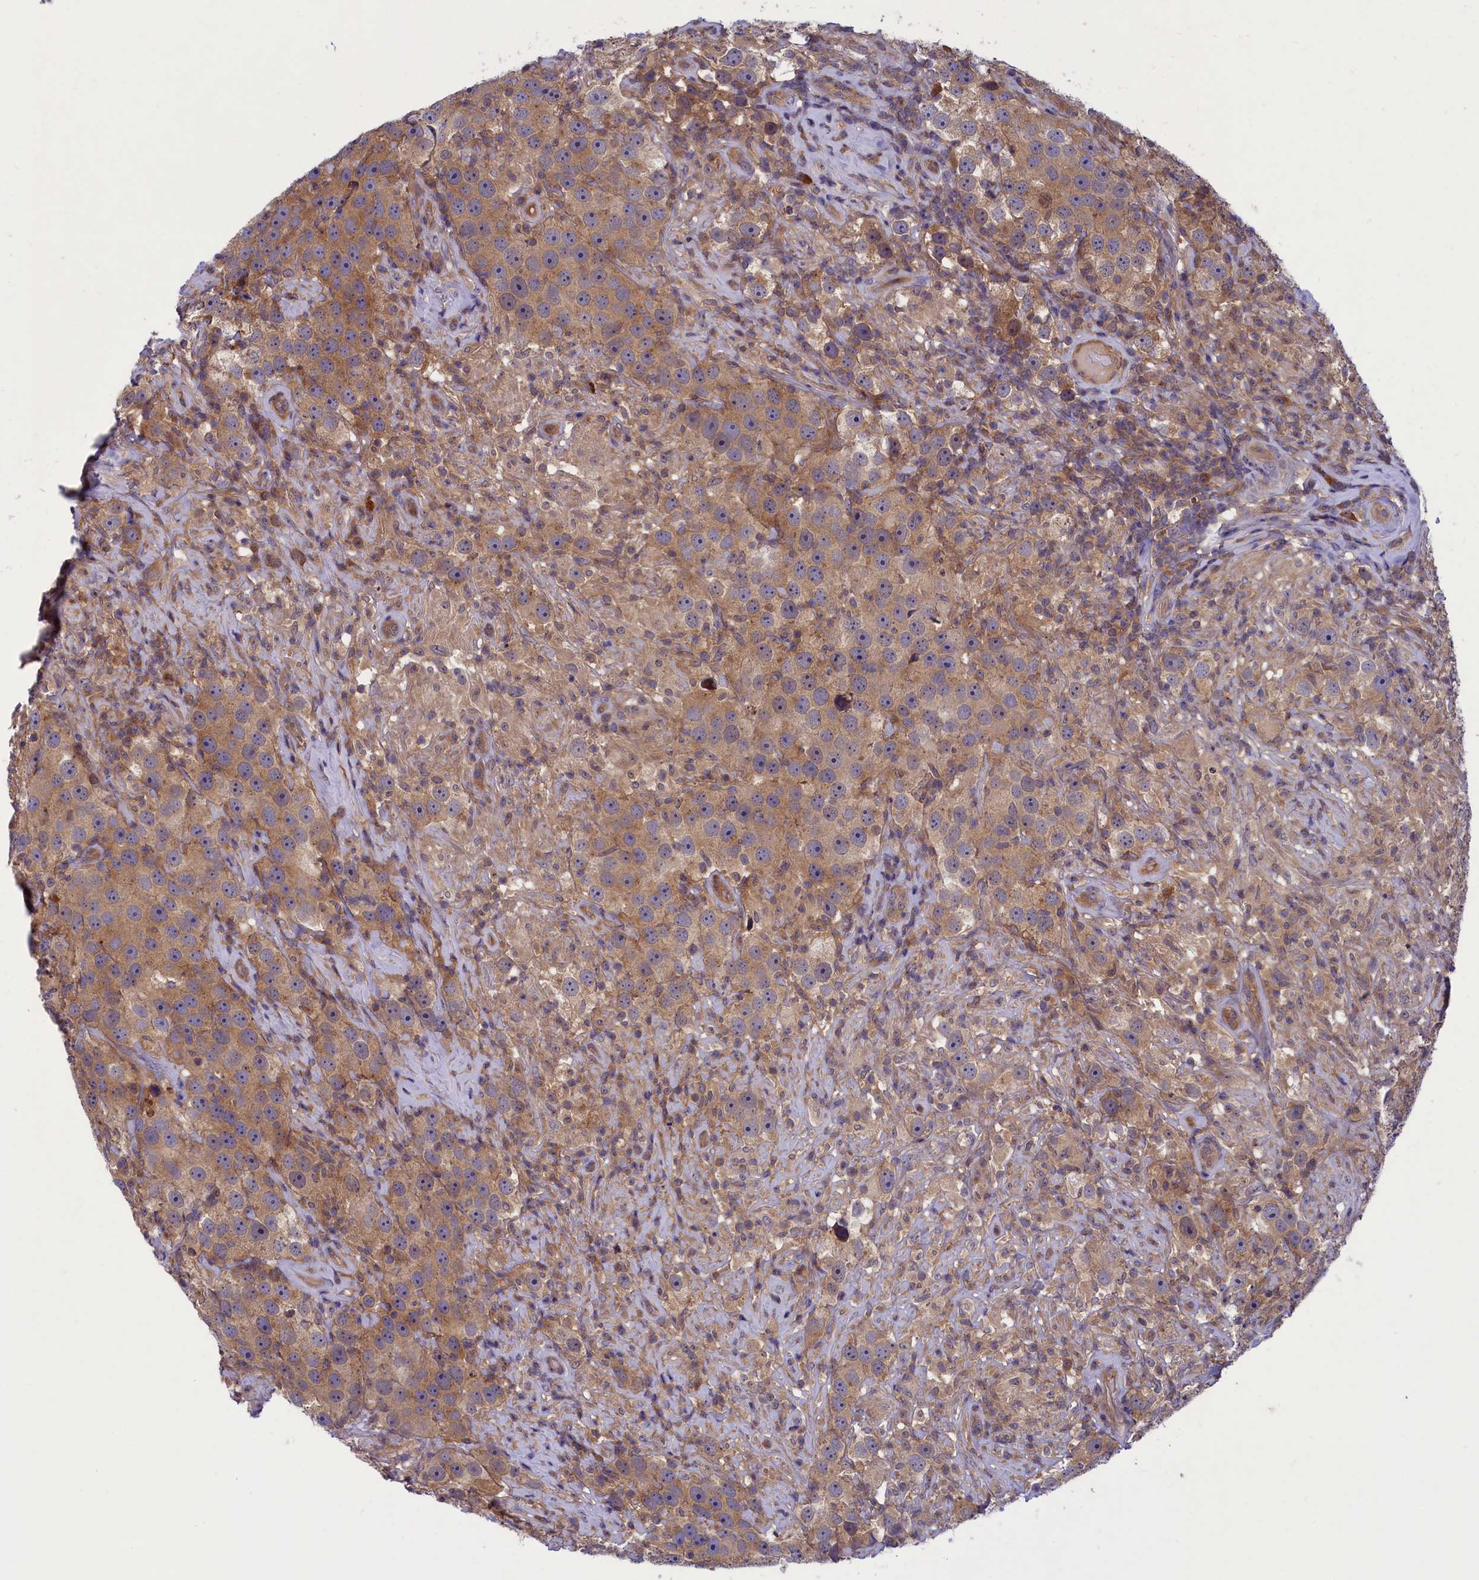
{"staining": {"intensity": "moderate", "quantity": ">75%", "location": "cytoplasmic/membranous"}, "tissue": "testis cancer", "cell_type": "Tumor cells", "image_type": "cancer", "snomed": [{"axis": "morphology", "description": "Seminoma, NOS"}, {"axis": "topography", "description": "Testis"}], "caption": "A high-resolution histopathology image shows IHC staining of testis cancer (seminoma), which reveals moderate cytoplasmic/membranous positivity in approximately >75% of tumor cells.", "gene": "NUBP1", "patient": {"sex": "male", "age": 49}}